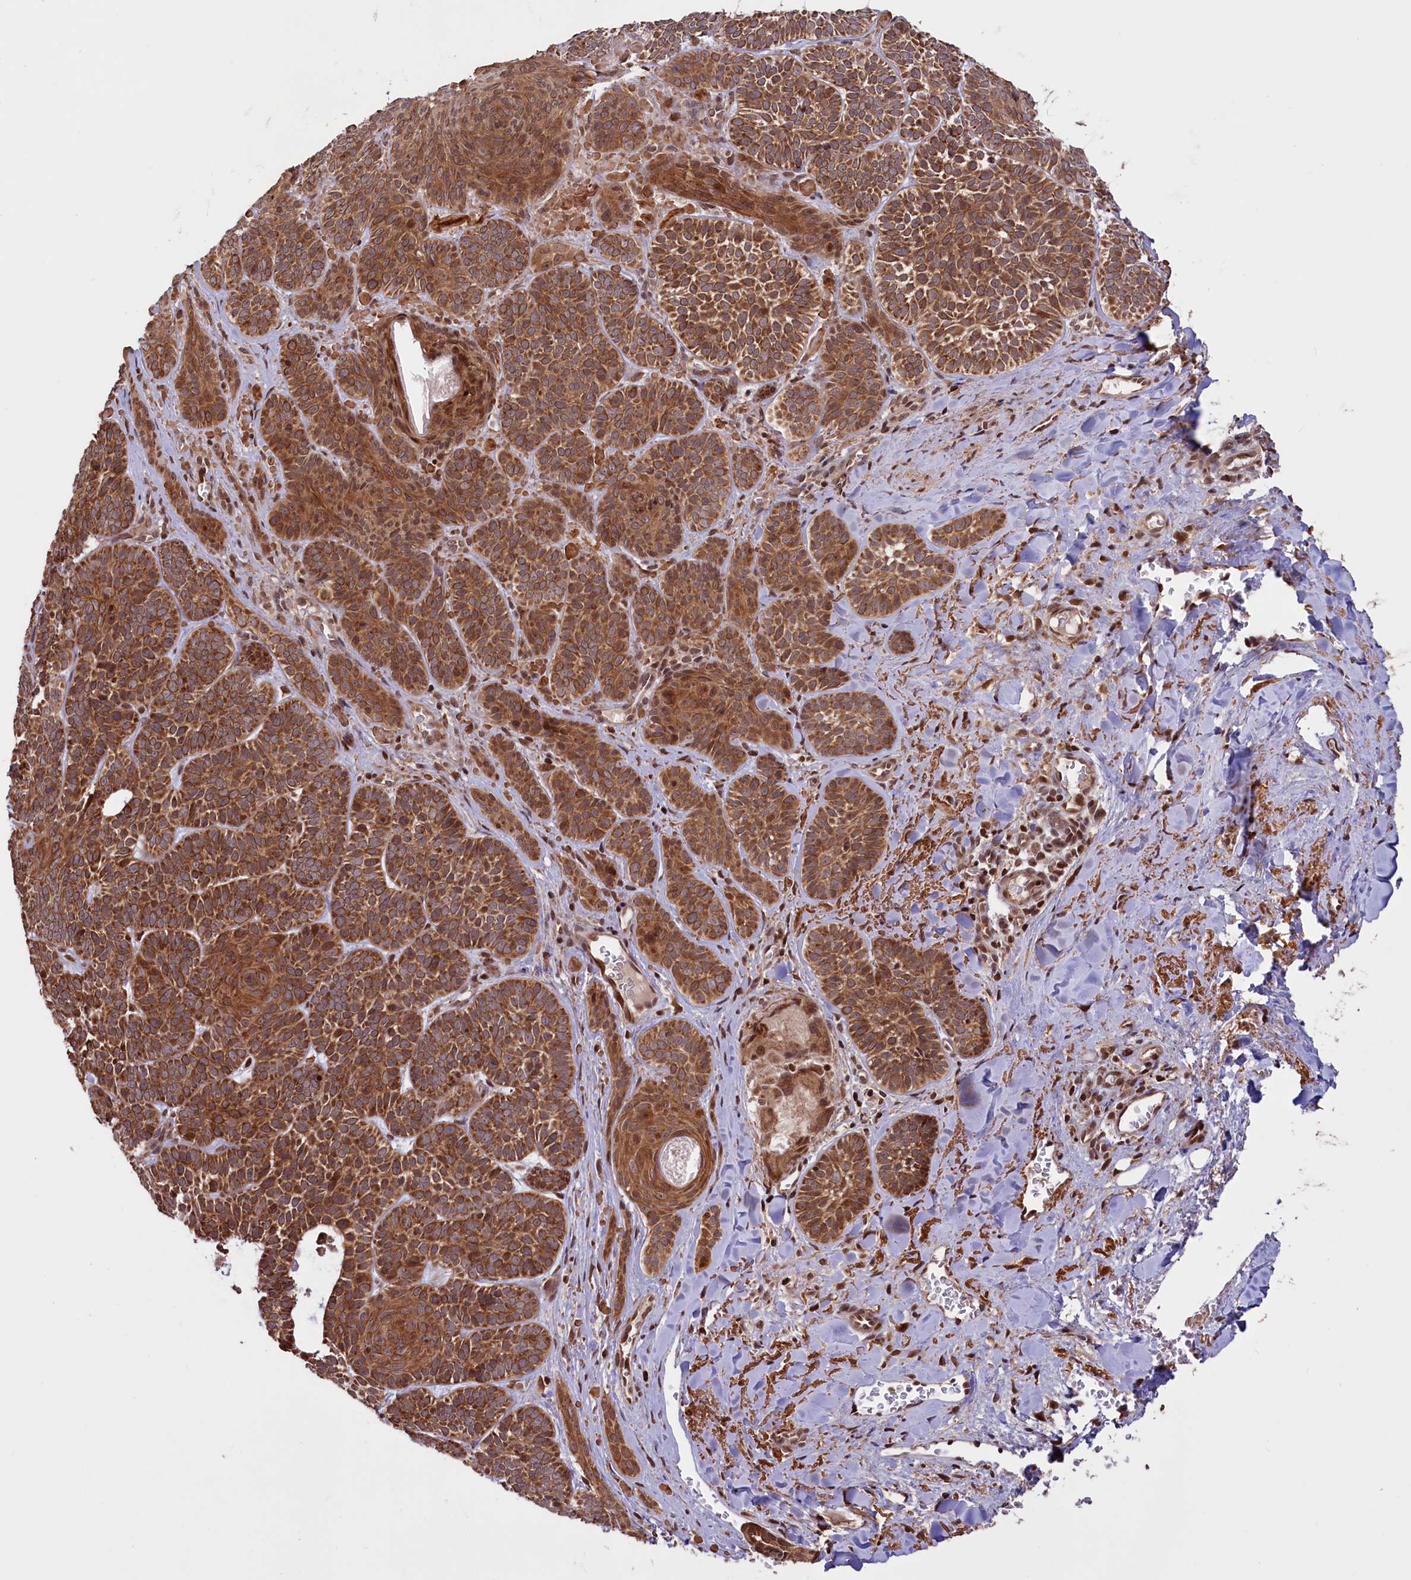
{"staining": {"intensity": "strong", "quantity": ">75%", "location": "cytoplasmic/membranous"}, "tissue": "skin cancer", "cell_type": "Tumor cells", "image_type": "cancer", "snomed": [{"axis": "morphology", "description": "Basal cell carcinoma"}, {"axis": "topography", "description": "Skin"}], "caption": "Strong cytoplasmic/membranous staining is seen in approximately >75% of tumor cells in skin cancer. The staining was performed using DAB, with brown indicating positive protein expression. Nuclei are stained blue with hematoxylin.", "gene": "PHC3", "patient": {"sex": "male", "age": 85}}